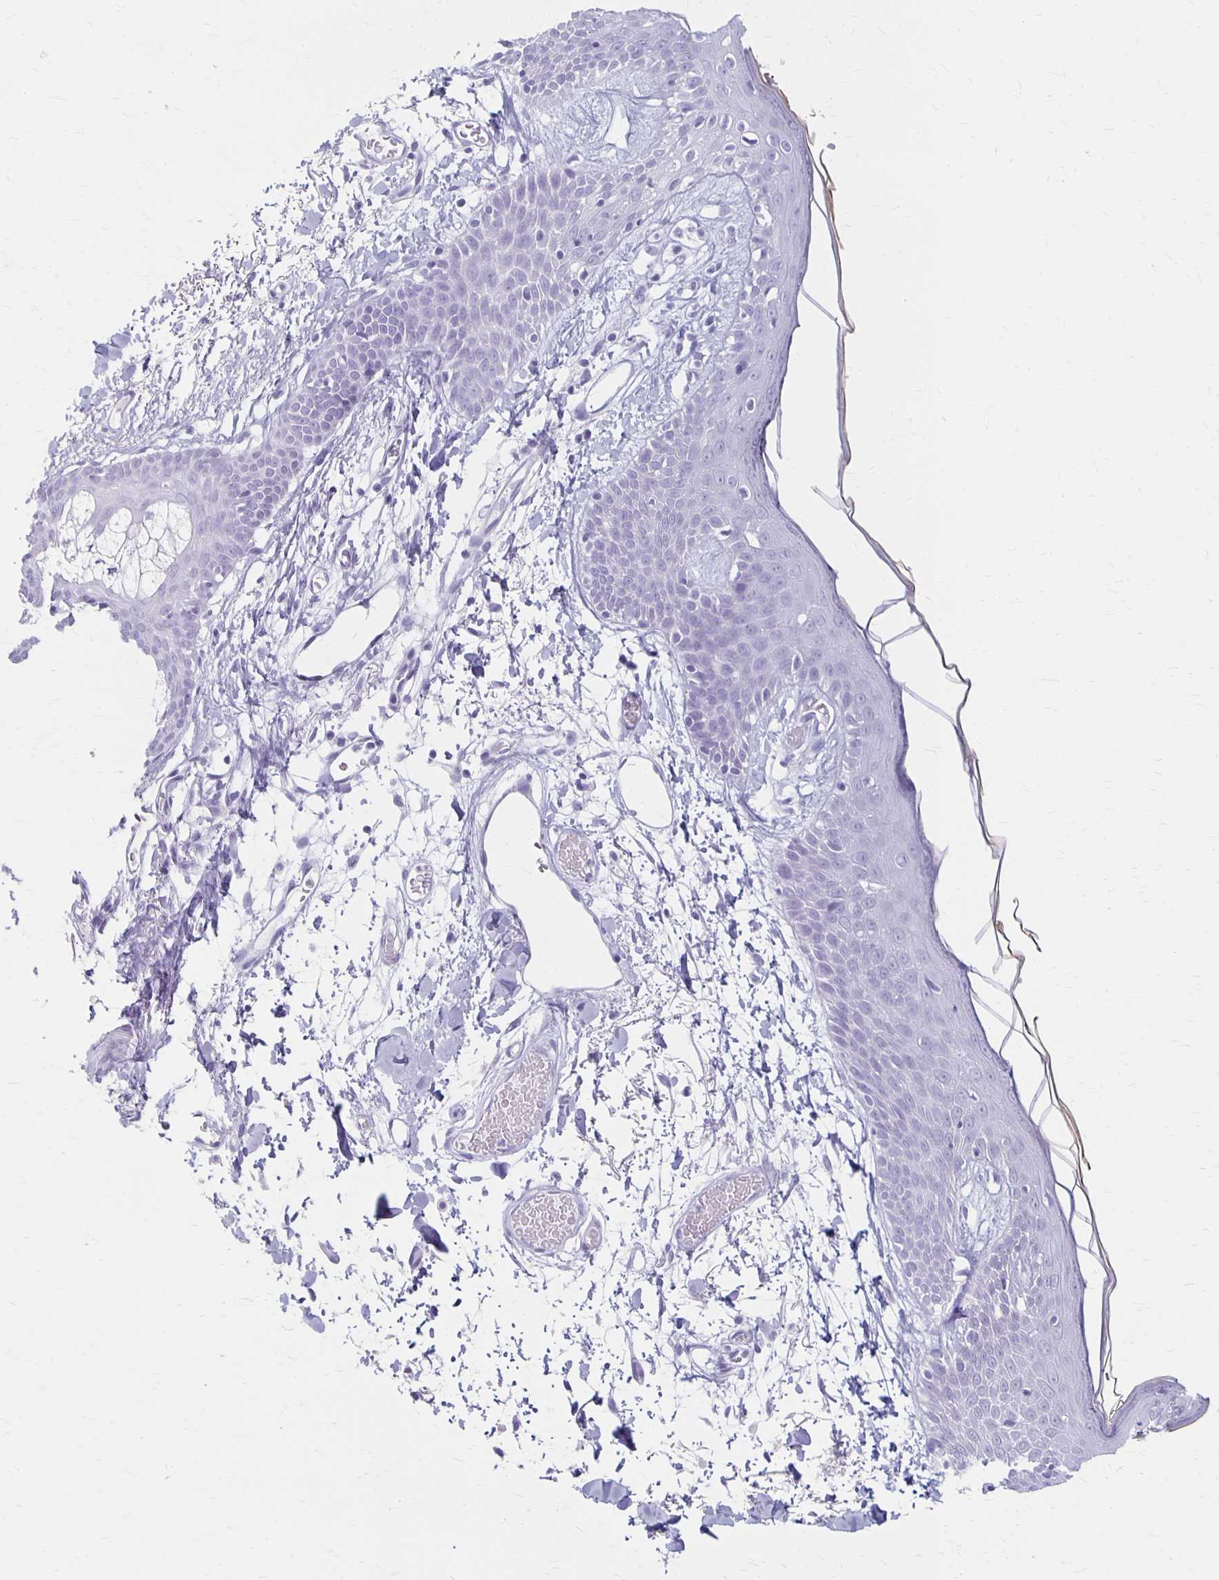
{"staining": {"intensity": "negative", "quantity": "none", "location": "none"}, "tissue": "skin", "cell_type": "Fibroblasts", "image_type": "normal", "snomed": [{"axis": "morphology", "description": "Normal tissue, NOS"}, {"axis": "topography", "description": "Skin"}], "caption": "Photomicrograph shows no significant protein expression in fibroblasts of unremarkable skin.", "gene": "MAGEC2", "patient": {"sex": "male", "age": 79}}